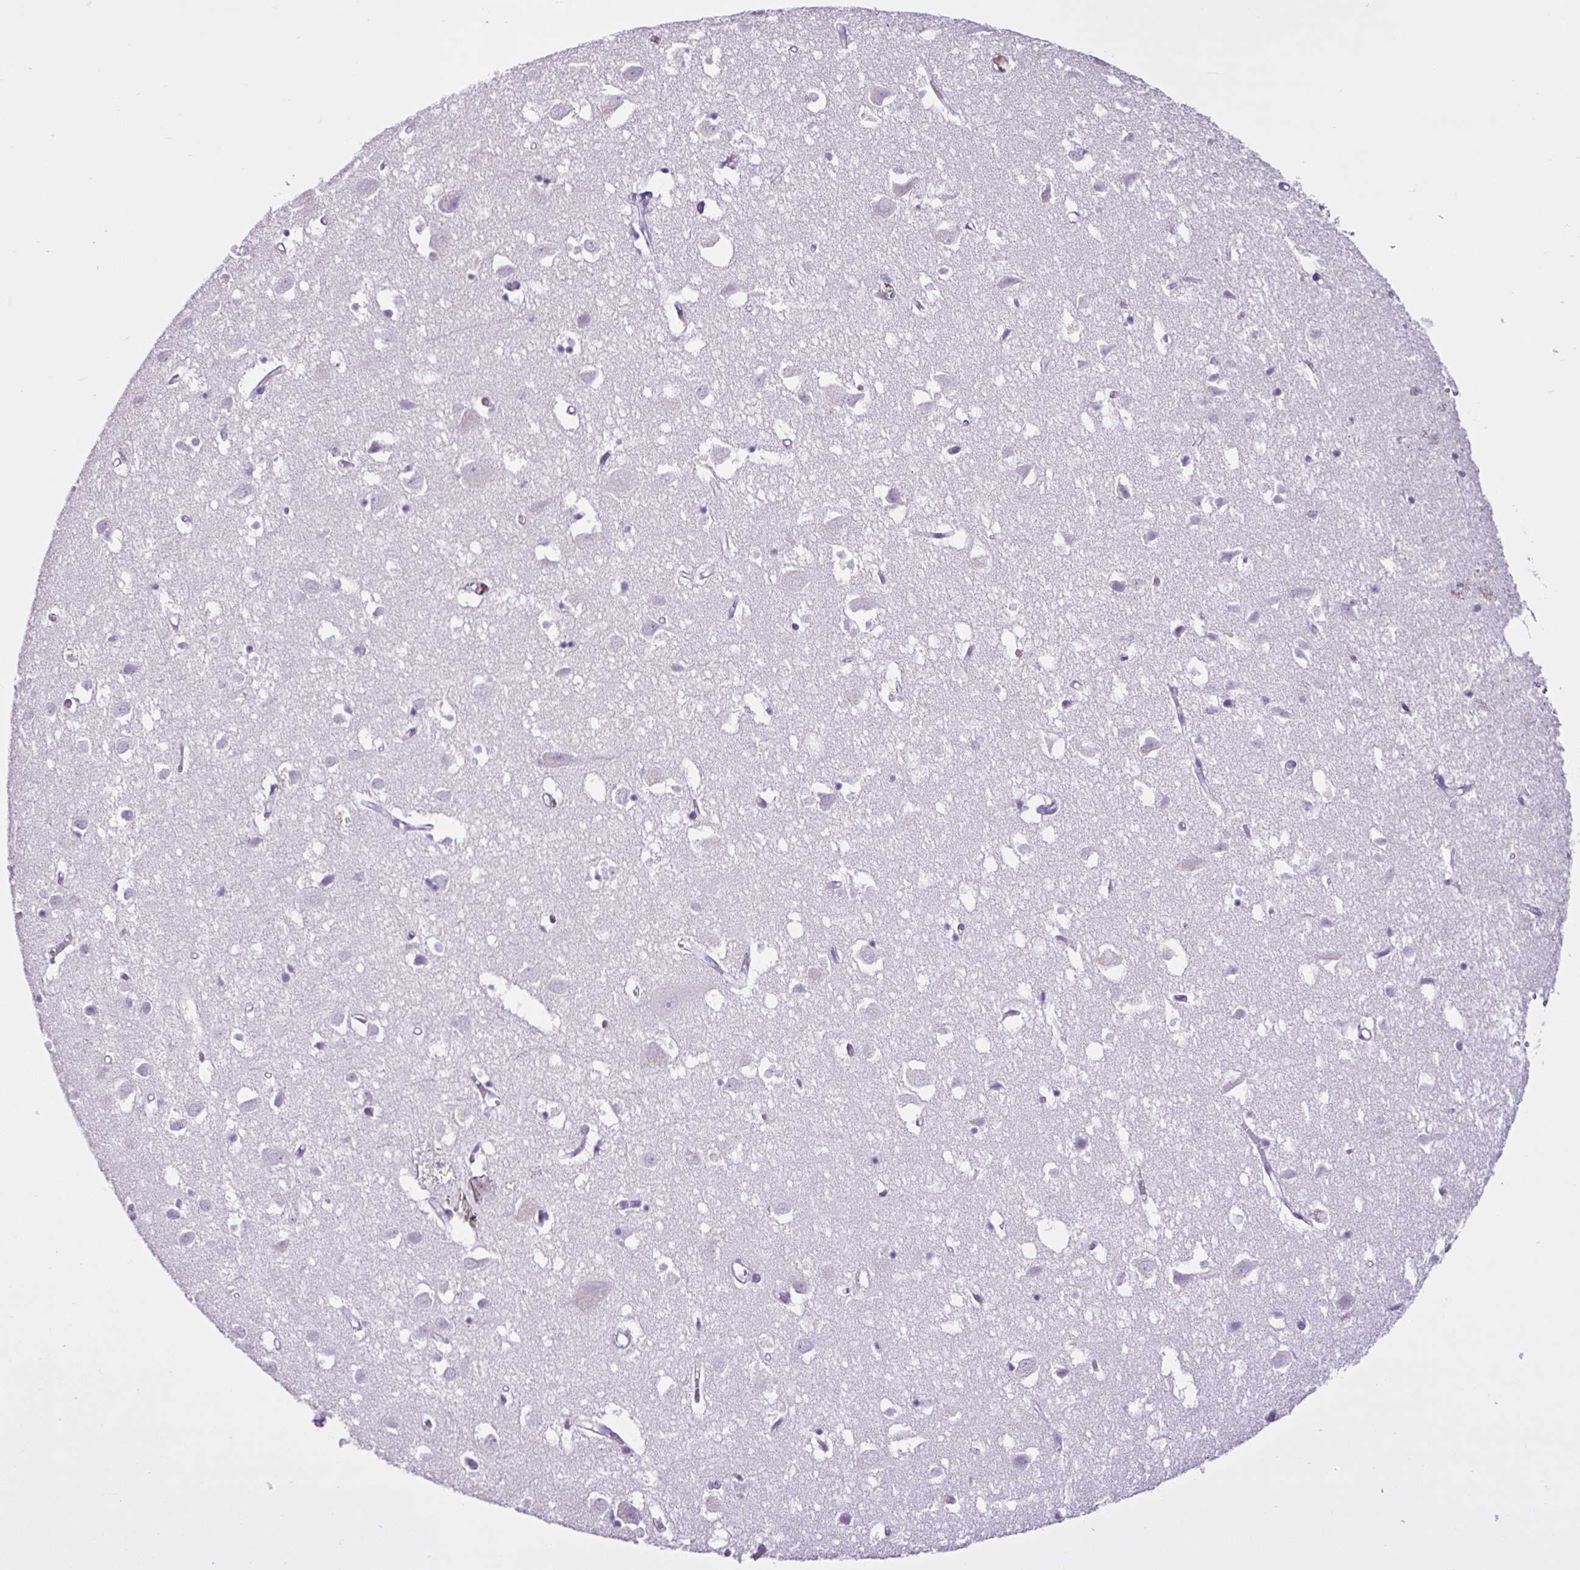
{"staining": {"intensity": "negative", "quantity": "none", "location": "none"}, "tissue": "cerebral cortex", "cell_type": "Endothelial cells", "image_type": "normal", "snomed": [{"axis": "morphology", "description": "Normal tissue, NOS"}, {"axis": "topography", "description": "Cerebral cortex"}], "caption": "Endothelial cells are negative for protein expression in normal human cerebral cortex. (Brightfield microscopy of DAB immunohistochemistry (IHC) at high magnification).", "gene": "PGR", "patient": {"sex": "male", "age": 70}}